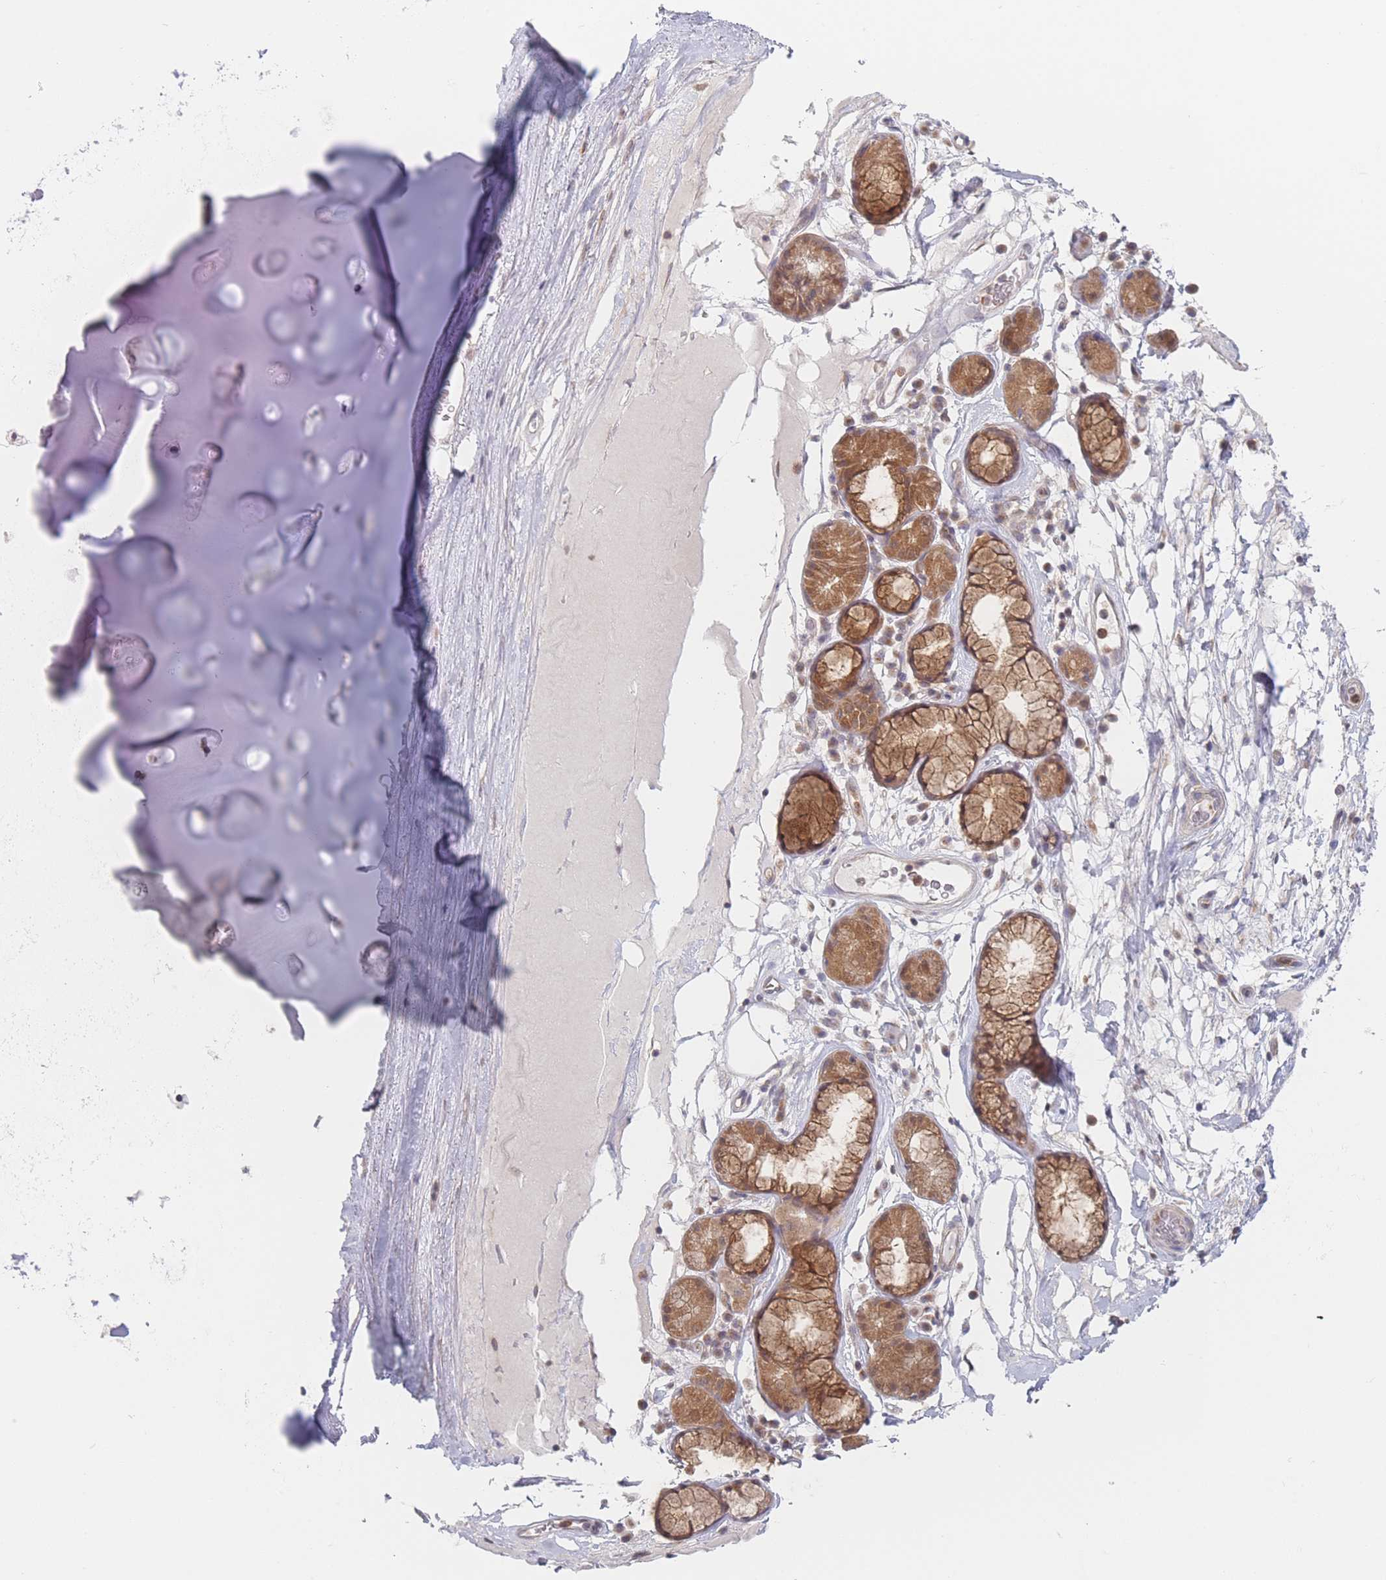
{"staining": {"intensity": "negative", "quantity": "none", "location": "none"}, "tissue": "adipose tissue", "cell_type": "Adipocytes", "image_type": "normal", "snomed": [{"axis": "morphology", "description": "Normal tissue, NOS"}, {"axis": "topography", "description": "Cartilage tissue"}], "caption": "The immunohistochemistry image has no significant positivity in adipocytes of adipose tissue.", "gene": "PPM1A", "patient": {"sex": "female", "age": 63}}